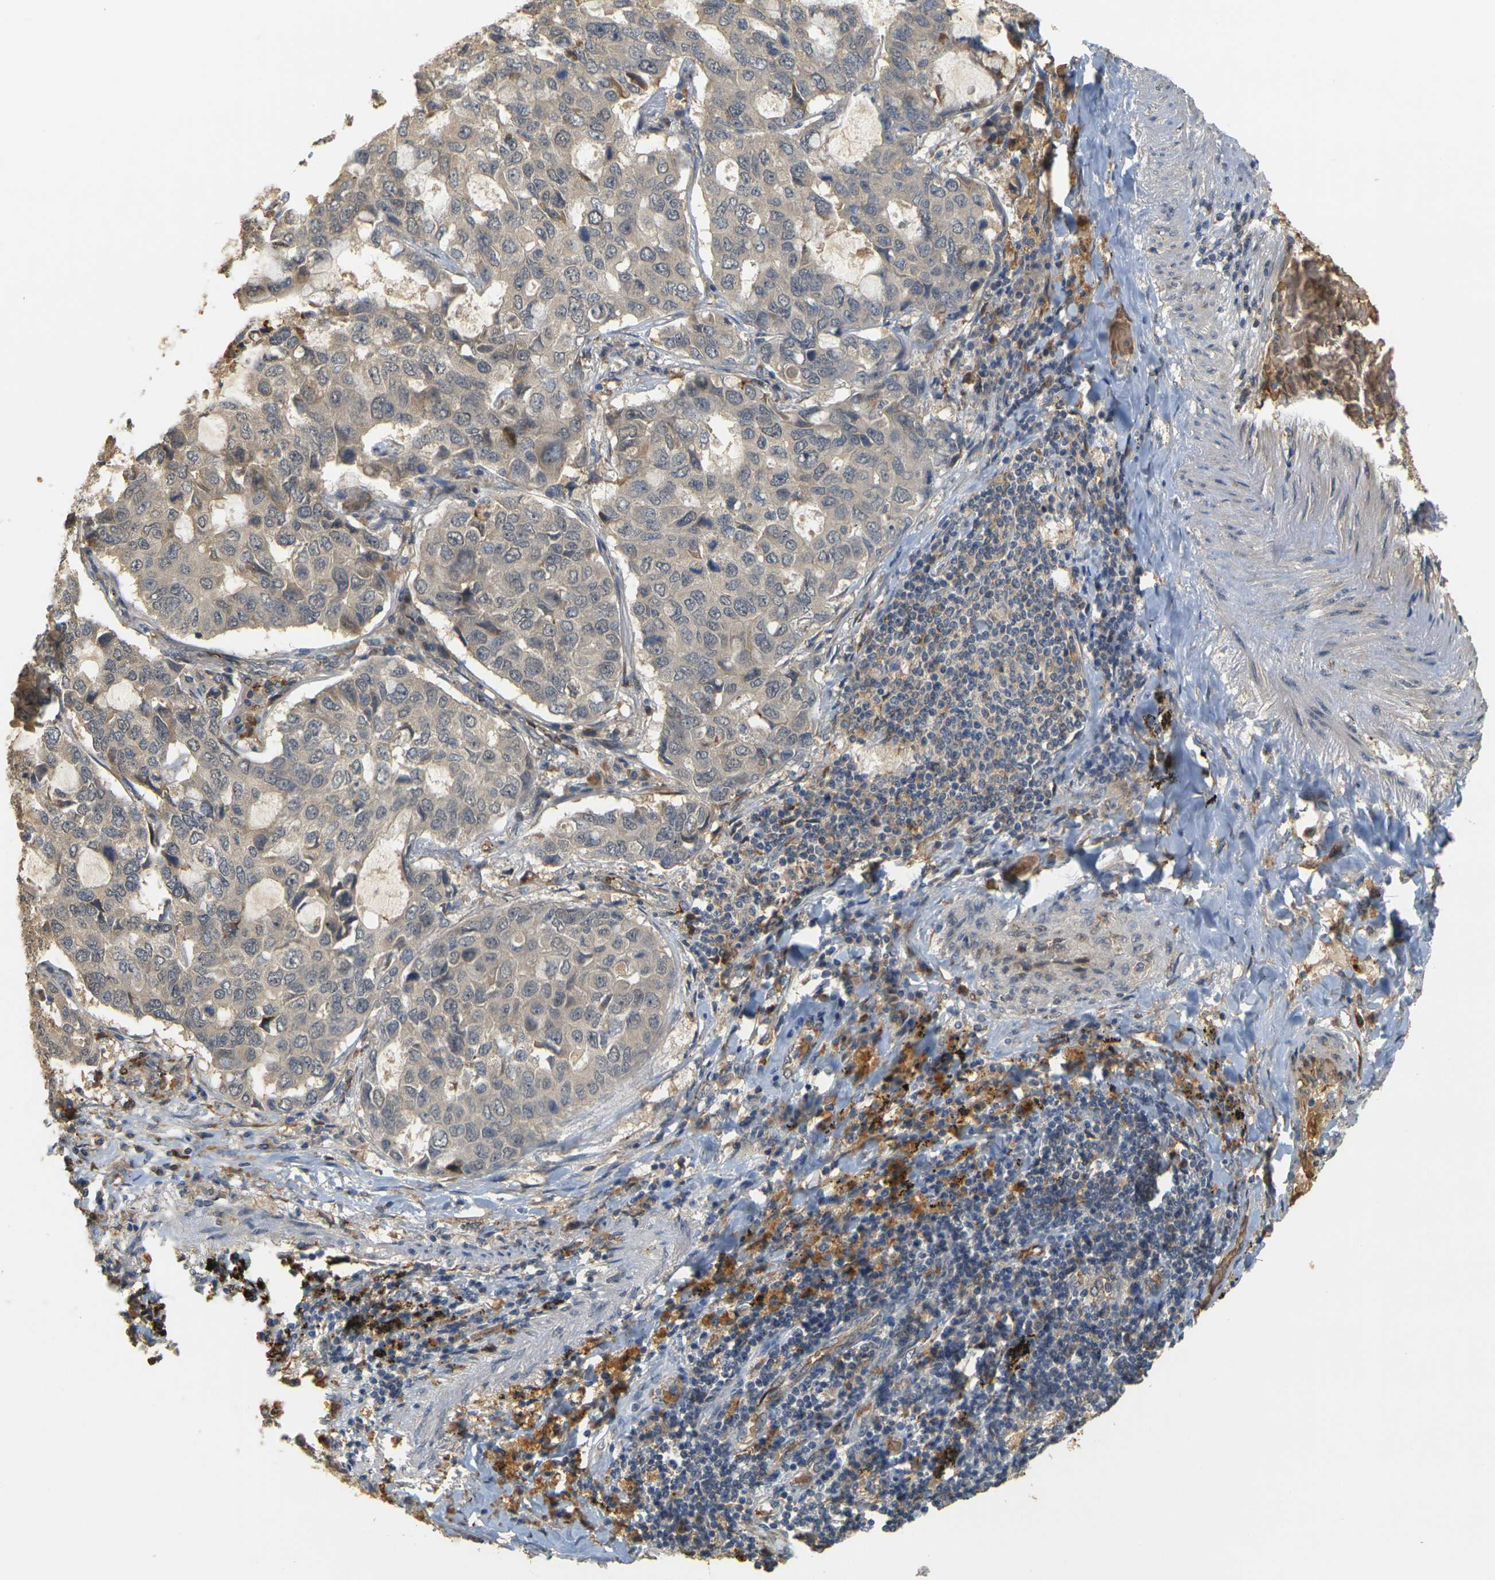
{"staining": {"intensity": "negative", "quantity": "none", "location": "none"}, "tissue": "lung cancer", "cell_type": "Tumor cells", "image_type": "cancer", "snomed": [{"axis": "morphology", "description": "Adenocarcinoma, NOS"}, {"axis": "topography", "description": "Lung"}], "caption": "Tumor cells show no significant staining in lung cancer (adenocarcinoma). (DAB (3,3'-diaminobenzidine) immunohistochemistry with hematoxylin counter stain).", "gene": "MEGF9", "patient": {"sex": "male", "age": 64}}